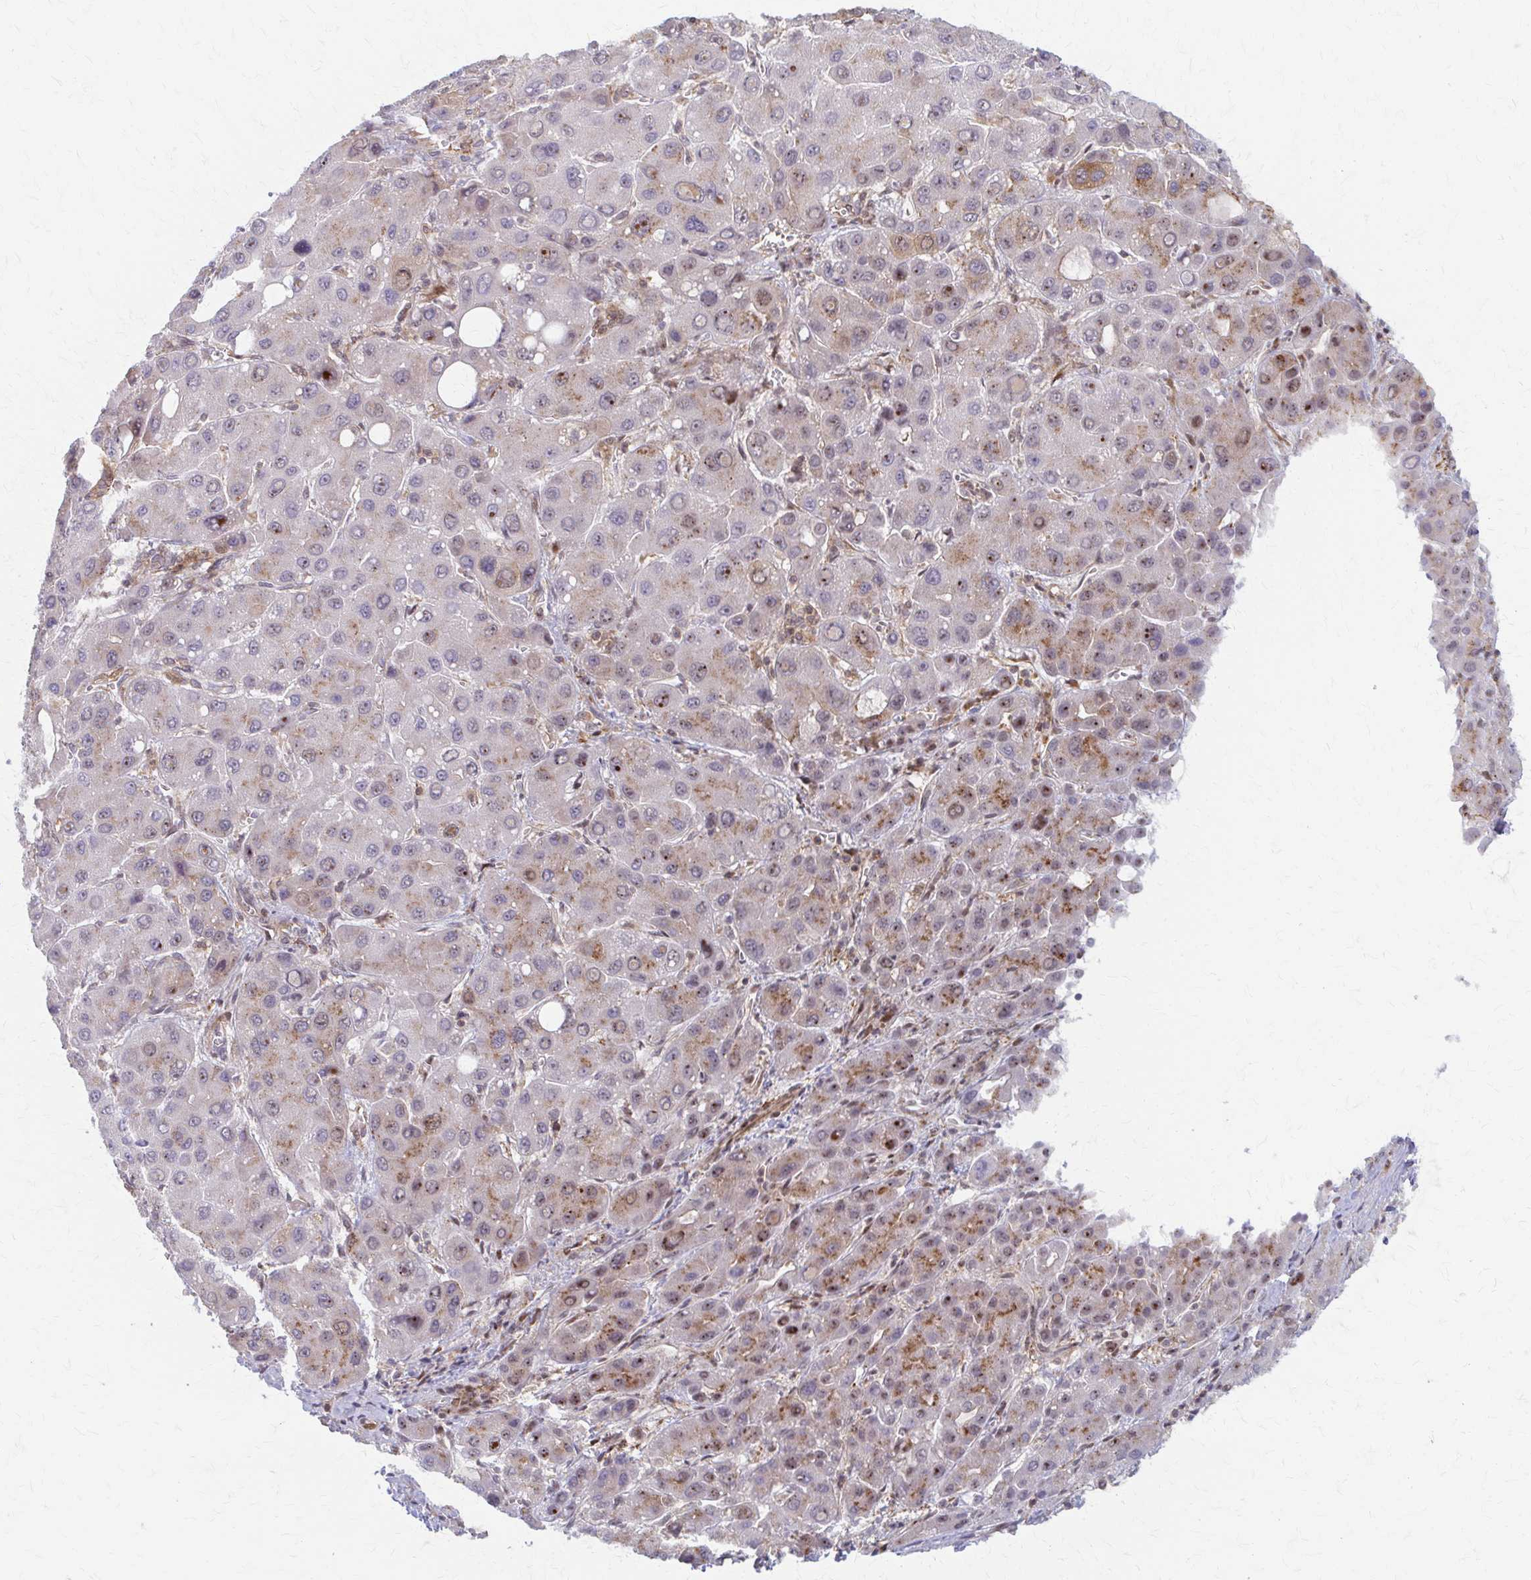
{"staining": {"intensity": "weak", "quantity": "<25%", "location": "cytoplasmic/membranous"}, "tissue": "liver cancer", "cell_type": "Tumor cells", "image_type": "cancer", "snomed": [{"axis": "morphology", "description": "Carcinoma, Hepatocellular, NOS"}, {"axis": "topography", "description": "Liver"}], "caption": "A micrograph of human liver cancer is negative for staining in tumor cells. (DAB immunohistochemistry (IHC) visualized using brightfield microscopy, high magnification).", "gene": "ARHGAP35", "patient": {"sex": "male", "age": 55}}